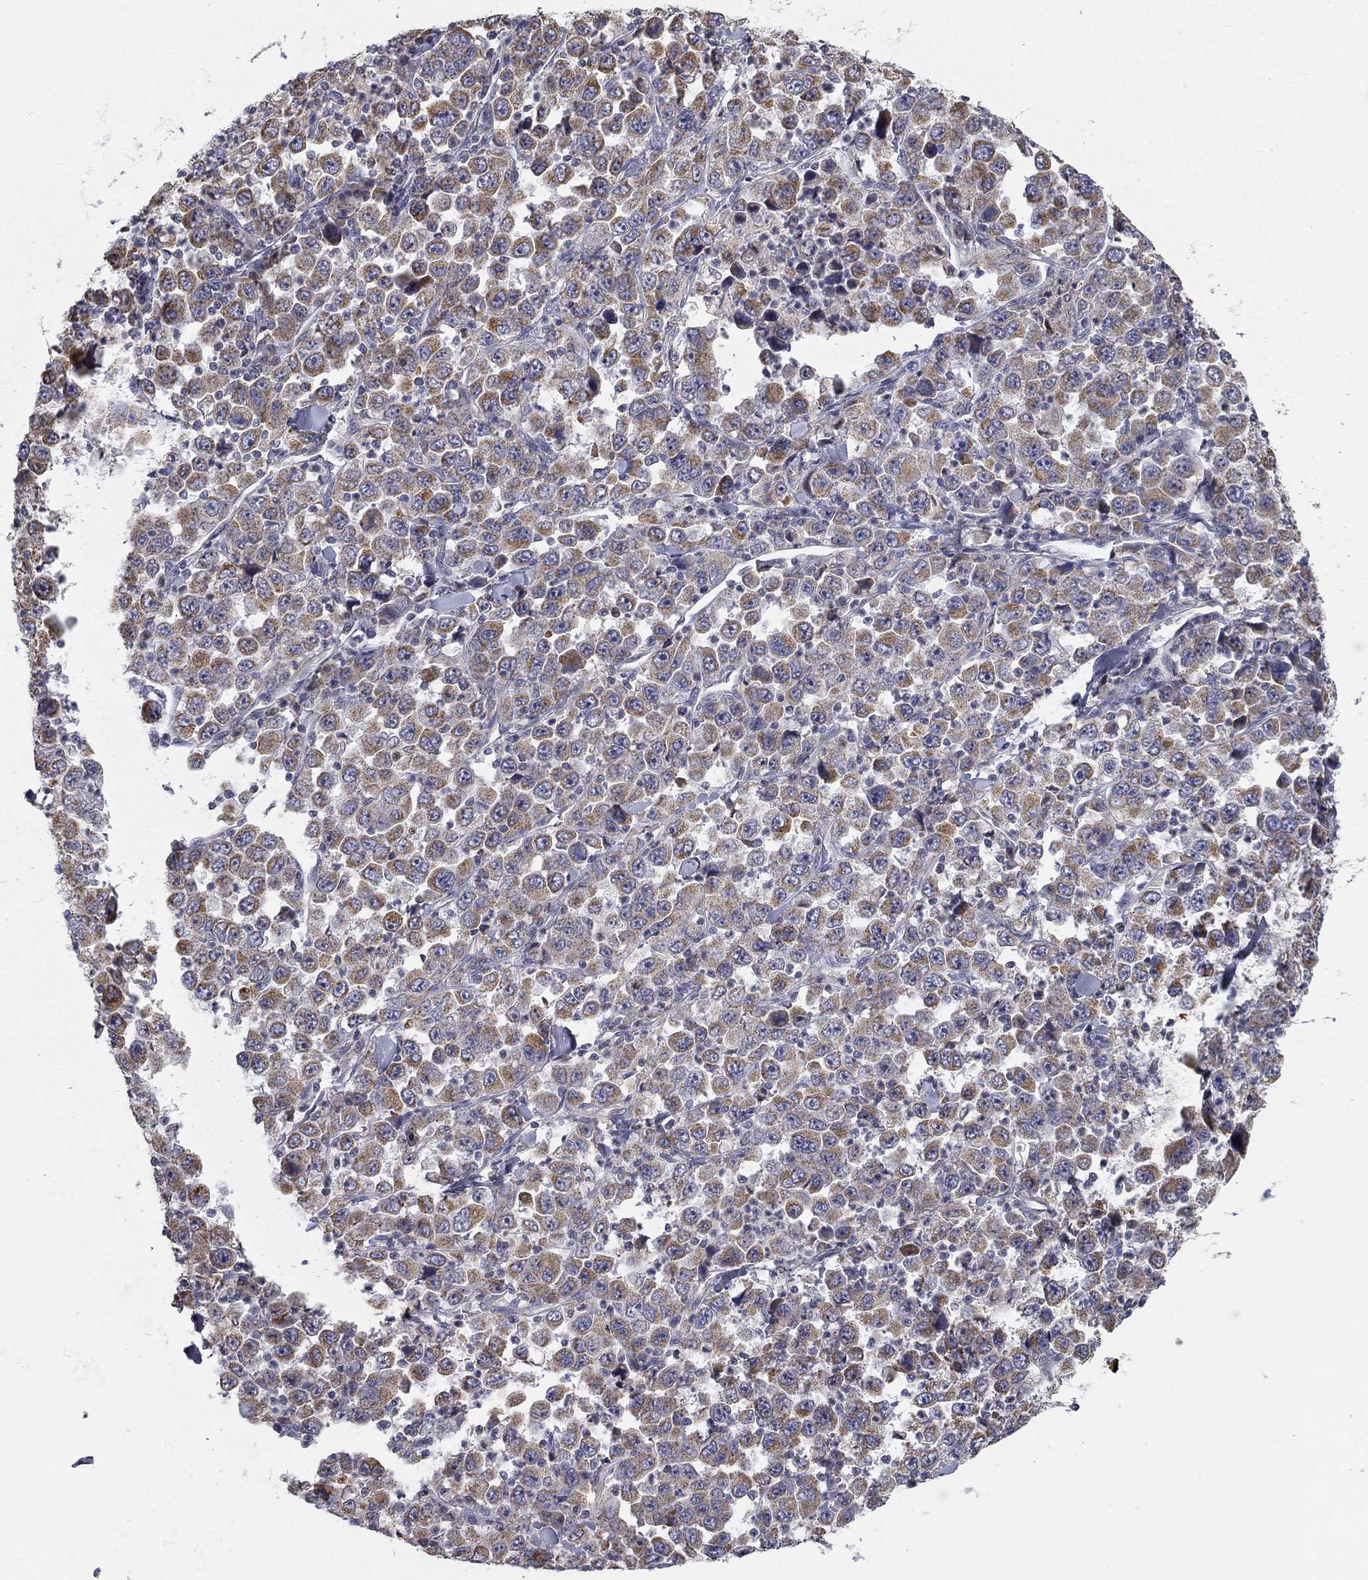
{"staining": {"intensity": "moderate", "quantity": "25%-75%", "location": "cytoplasmic/membranous"}, "tissue": "stomach cancer", "cell_type": "Tumor cells", "image_type": "cancer", "snomed": [{"axis": "morphology", "description": "Normal tissue, NOS"}, {"axis": "morphology", "description": "Adenocarcinoma, NOS"}, {"axis": "topography", "description": "Stomach, upper"}, {"axis": "topography", "description": "Stomach"}], "caption": "IHC staining of stomach cancer, which exhibits medium levels of moderate cytoplasmic/membranous expression in about 25%-75% of tumor cells indicating moderate cytoplasmic/membranous protein staining. The staining was performed using DAB (3,3'-diaminobenzidine) (brown) for protein detection and nuclei were counterstained in hematoxylin (blue).", "gene": "SLC2A9", "patient": {"sex": "male", "age": 59}}